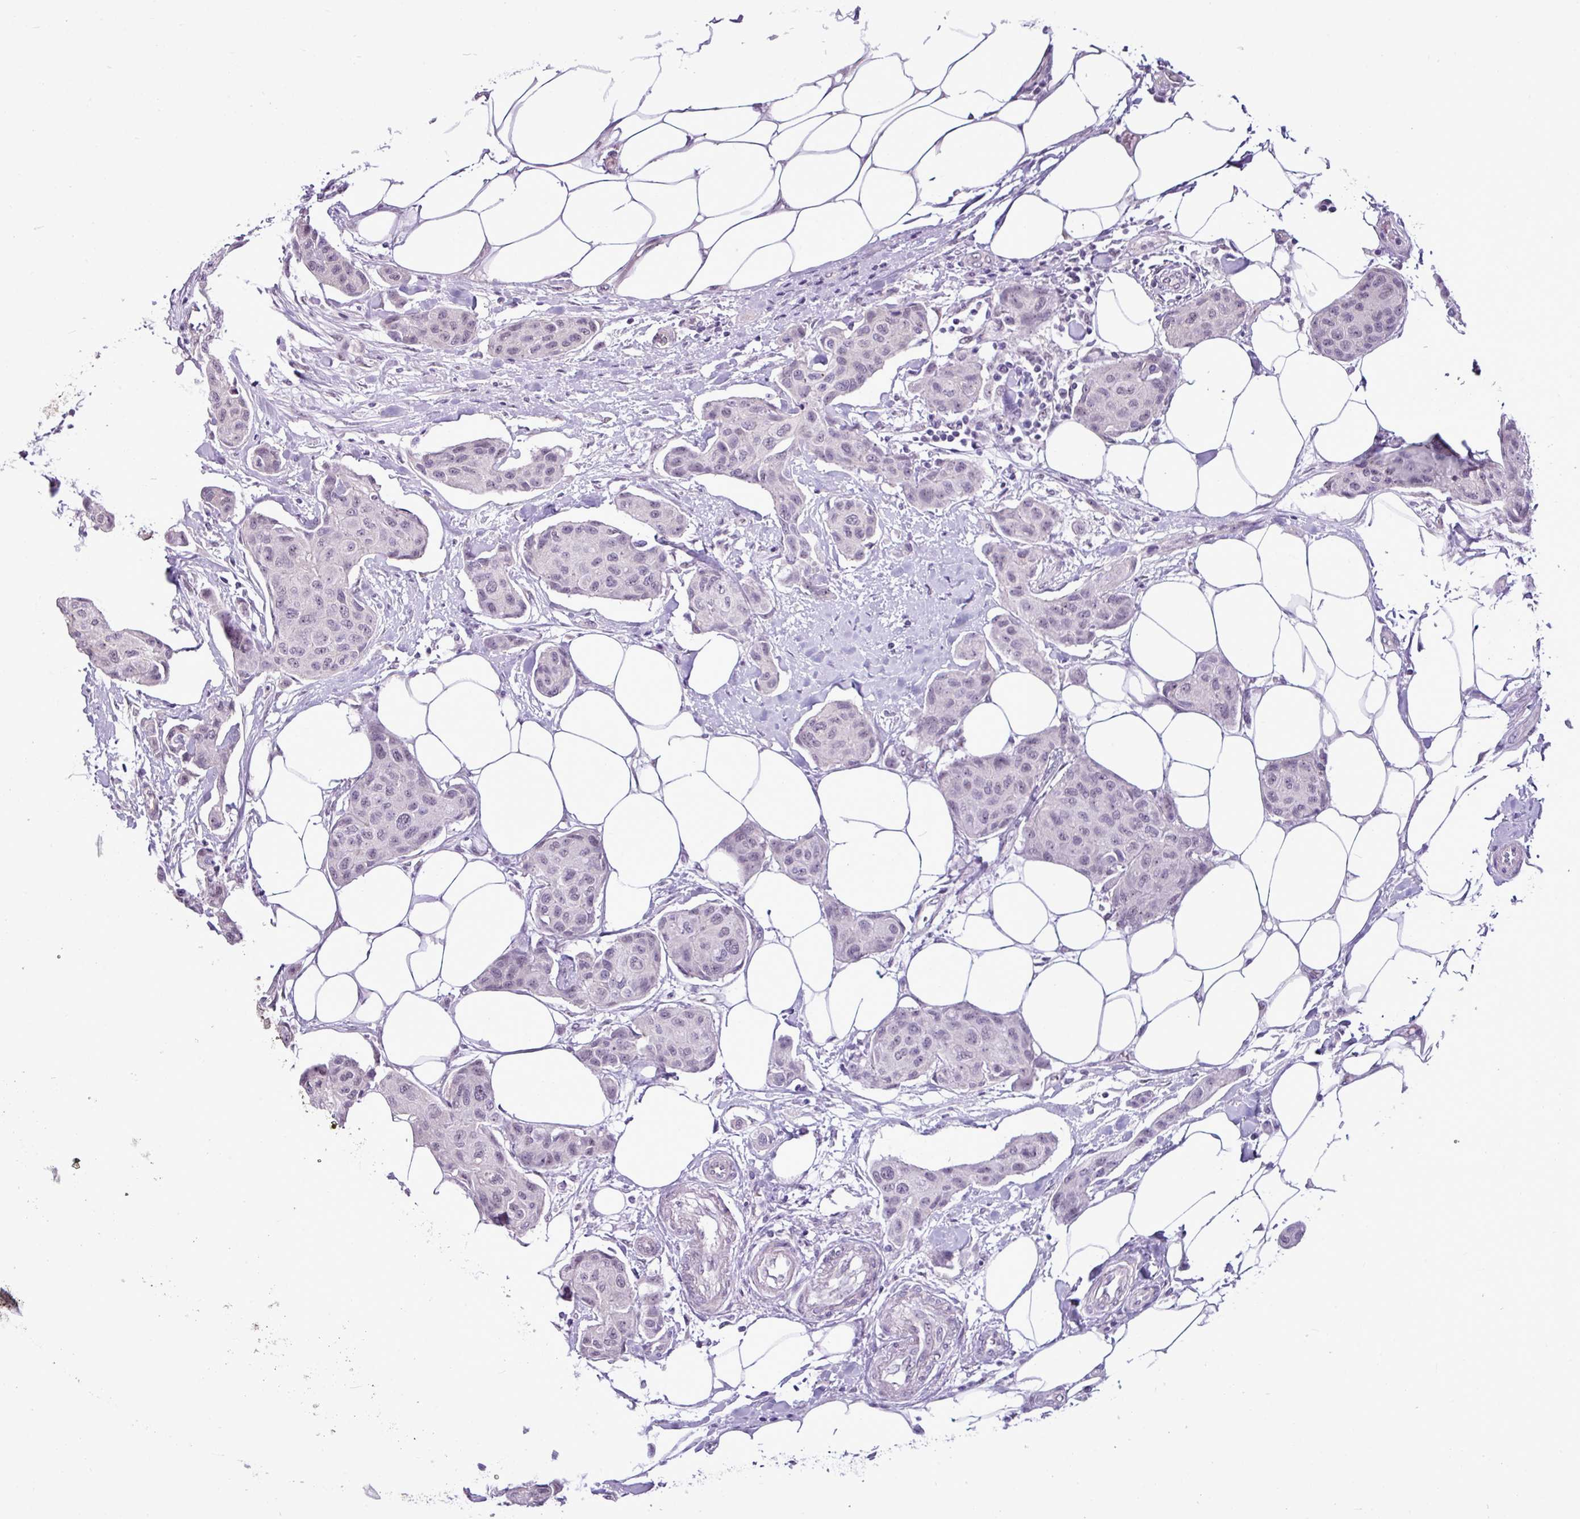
{"staining": {"intensity": "negative", "quantity": "none", "location": "none"}, "tissue": "breast cancer", "cell_type": "Tumor cells", "image_type": "cancer", "snomed": [{"axis": "morphology", "description": "Duct carcinoma"}, {"axis": "topography", "description": "Breast"}, {"axis": "topography", "description": "Lymph node"}], "caption": "This is an immunohistochemistry (IHC) histopathology image of breast cancer (infiltrating ductal carcinoma). There is no staining in tumor cells.", "gene": "UTP18", "patient": {"sex": "female", "age": 80}}